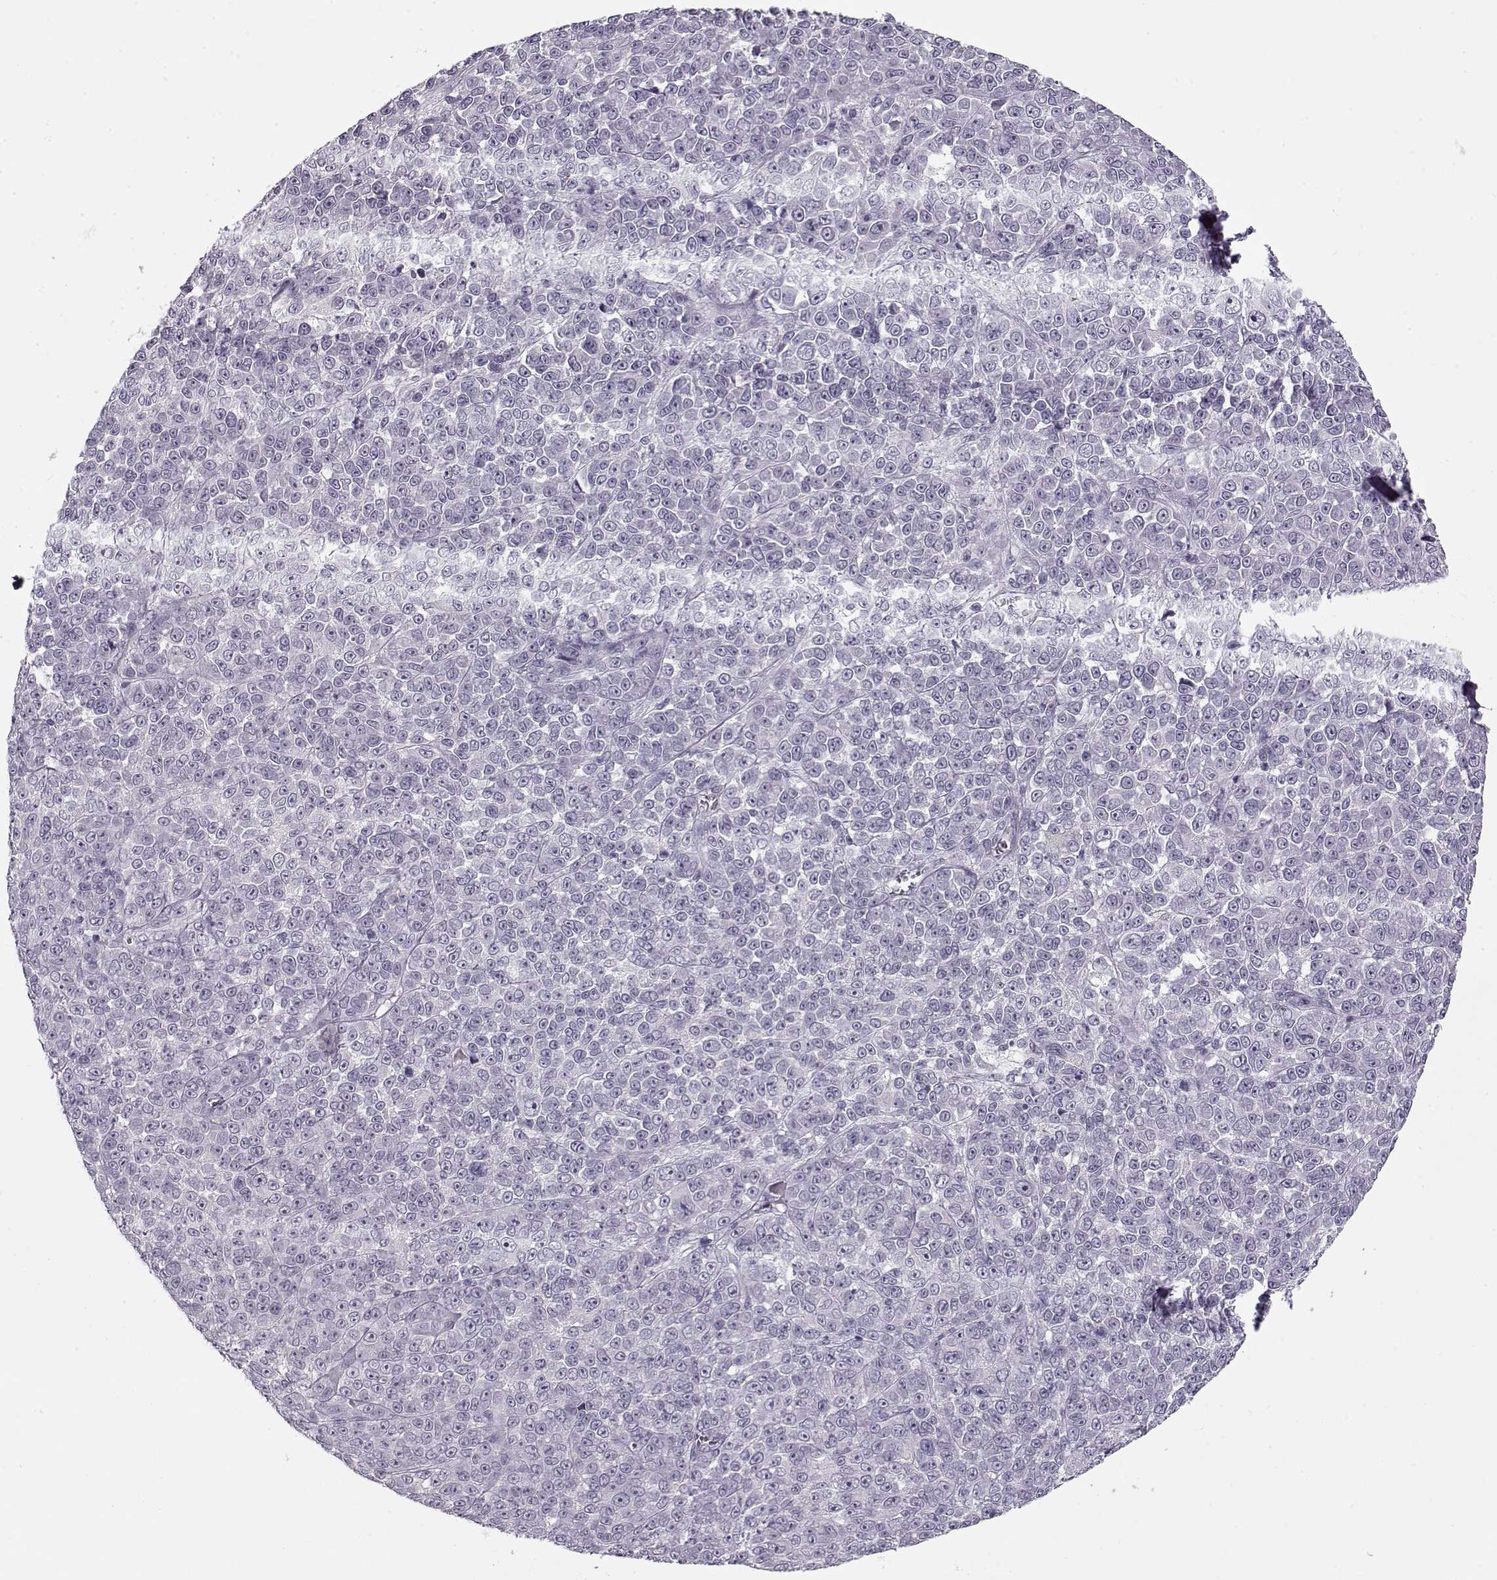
{"staining": {"intensity": "negative", "quantity": "none", "location": "none"}, "tissue": "melanoma", "cell_type": "Tumor cells", "image_type": "cancer", "snomed": [{"axis": "morphology", "description": "Malignant melanoma, NOS"}, {"axis": "topography", "description": "Skin"}], "caption": "Tumor cells show no significant staining in melanoma.", "gene": "PNMT", "patient": {"sex": "female", "age": 95}}